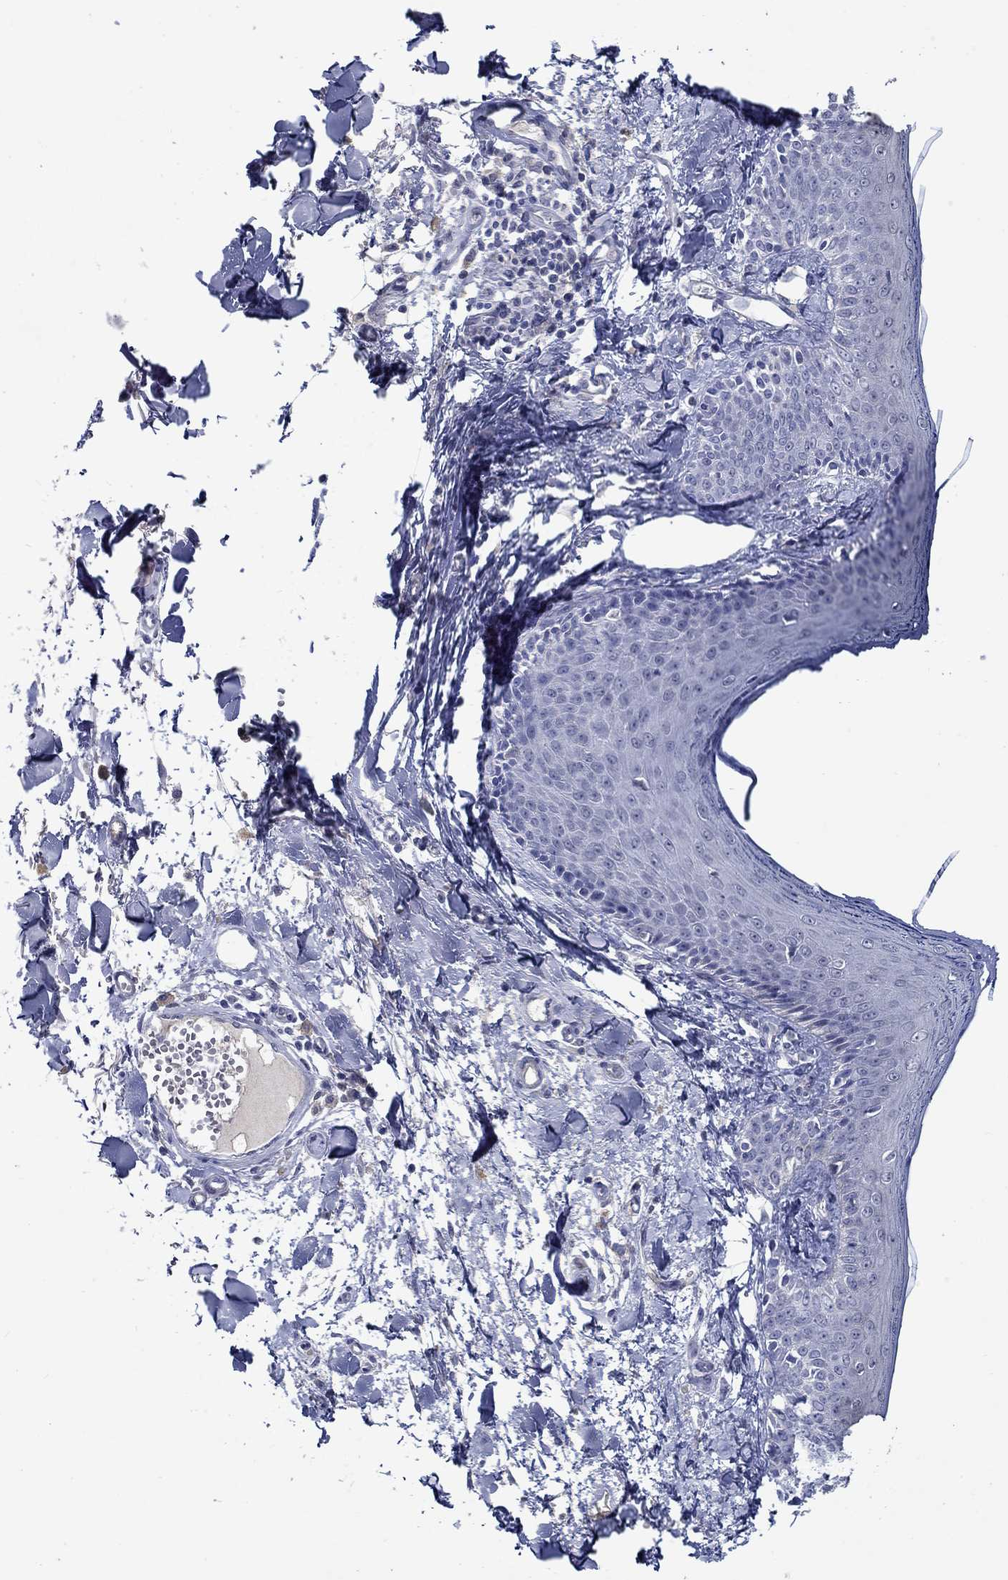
{"staining": {"intensity": "negative", "quantity": "none", "location": "none"}, "tissue": "skin", "cell_type": "Fibroblasts", "image_type": "normal", "snomed": [{"axis": "morphology", "description": "Normal tissue, NOS"}, {"axis": "topography", "description": "Skin"}], "caption": "Histopathology image shows no protein staining in fibroblasts of unremarkable skin.", "gene": "MC2R", "patient": {"sex": "male", "age": 76}}